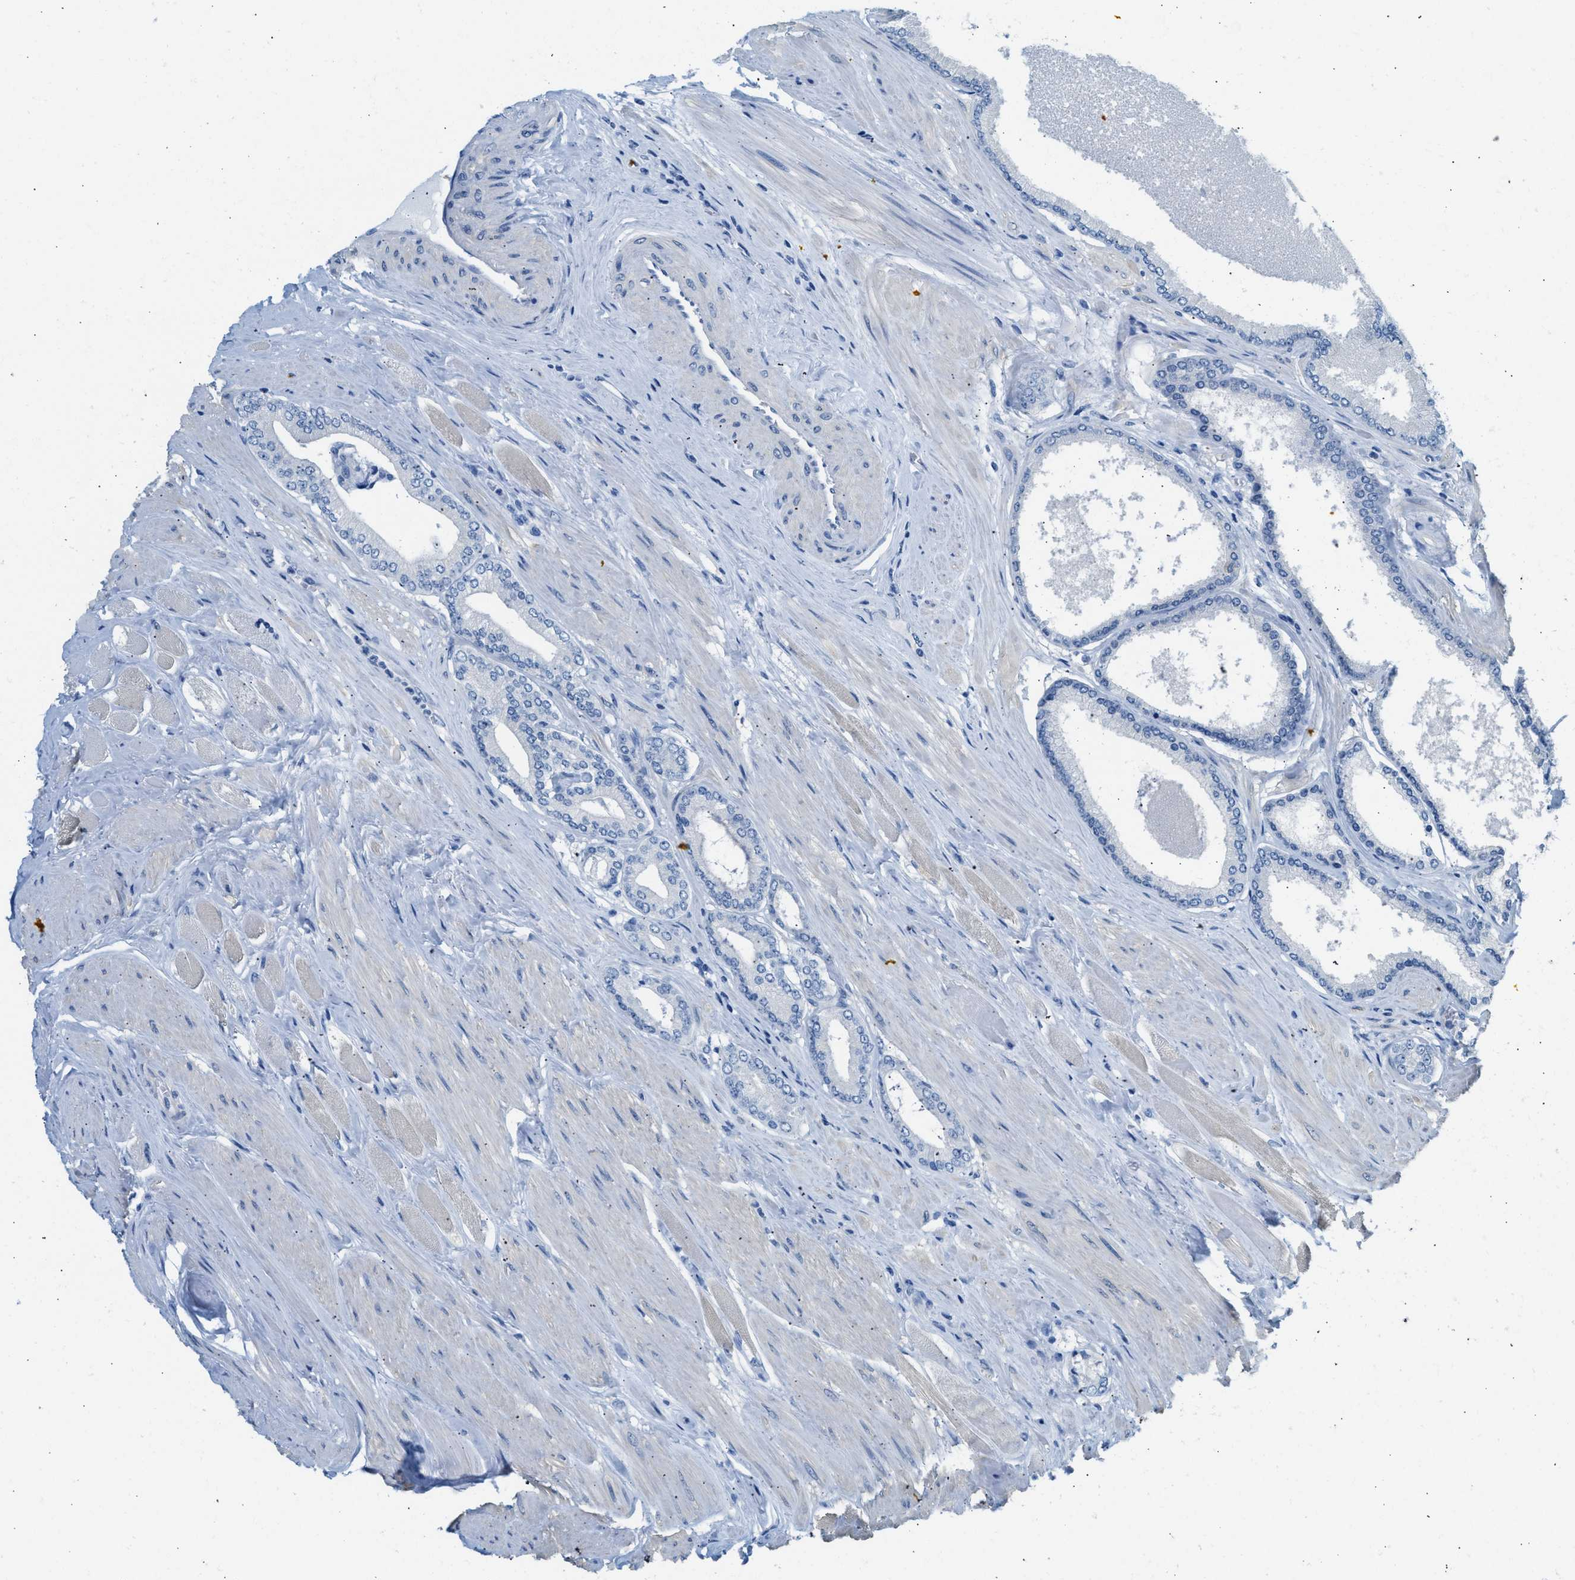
{"staining": {"intensity": "negative", "quantity": "none", "location": "none"}, "tissue": "prostate cancer", "cell_type": "Tumor cells", "image_type": "cancer", "snomed": [{"axis": "morphology", "description": "Adenocarcinoma, High grade"}, {"axis": "topography", "description": "Prostate"}], "caption": "Prostate cancer was stained to show a protein in brown. There is no significant positivity in tumor cells.", "gene": "SPAM1", "patient": {"sex": "male", "age": 61}}